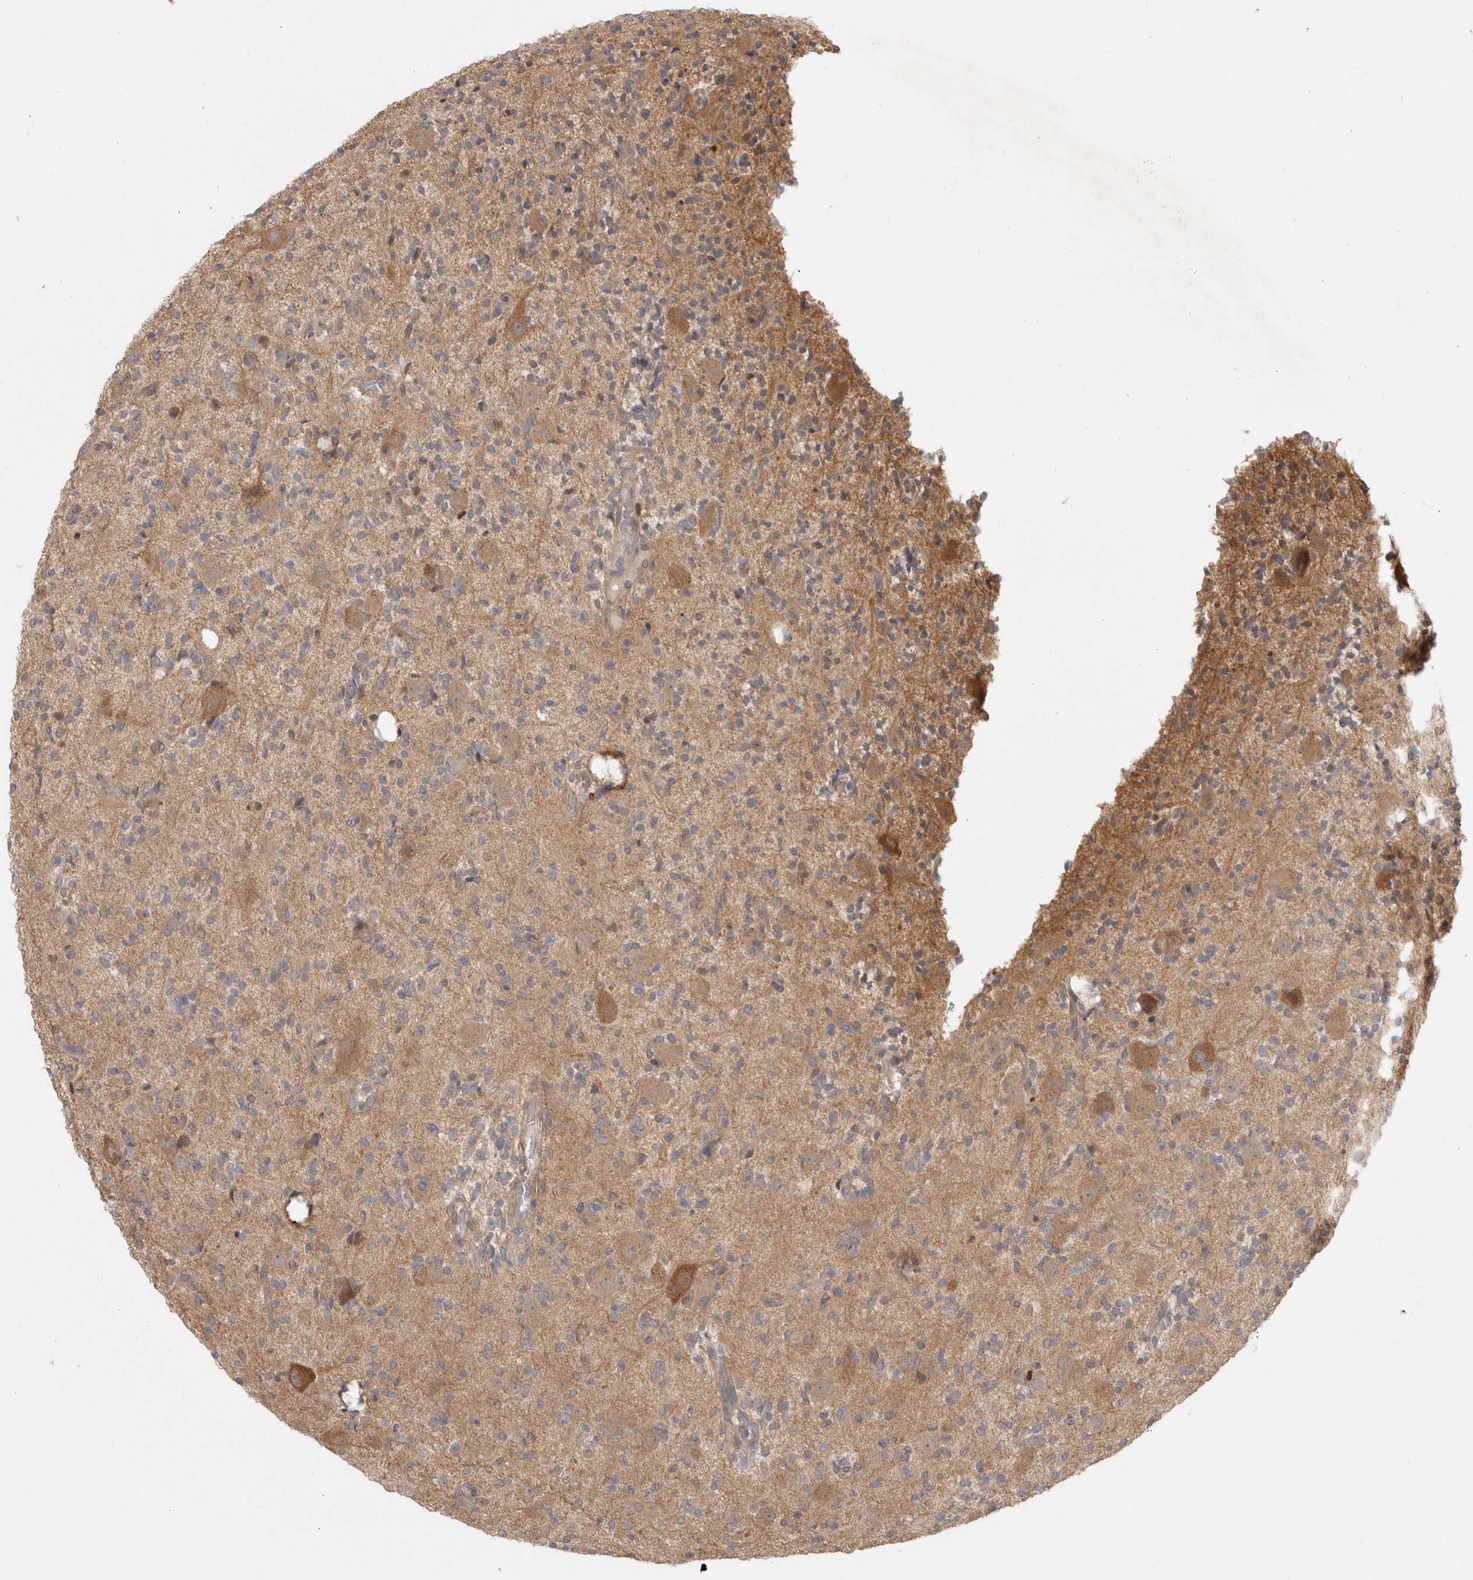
{"staining": {"intensity": "weak", "quantity": "25%-75%", "location": "cytoplasmic/membranous"}, "tissue": "glioma", "cell_type": "Tumor cells", "image_type": "cancer", "snomed": [{"axis": "morphology", "description": "Glioma, malignant, High grade"}, {"axis": "topography", "description": "Brain"}], "caption": "Immunohistochemical staining of human glioma displays low levels of weak cytoplasmic/membranous protein positivity in about 25%-75% of tumor cells. The staining was performed using DAB, with brown indicating positive protein expression. Nuclei are stained blue with hematoxylin.", "gene": "PIGP", "patient": {"sex": "male", "age": 34}}